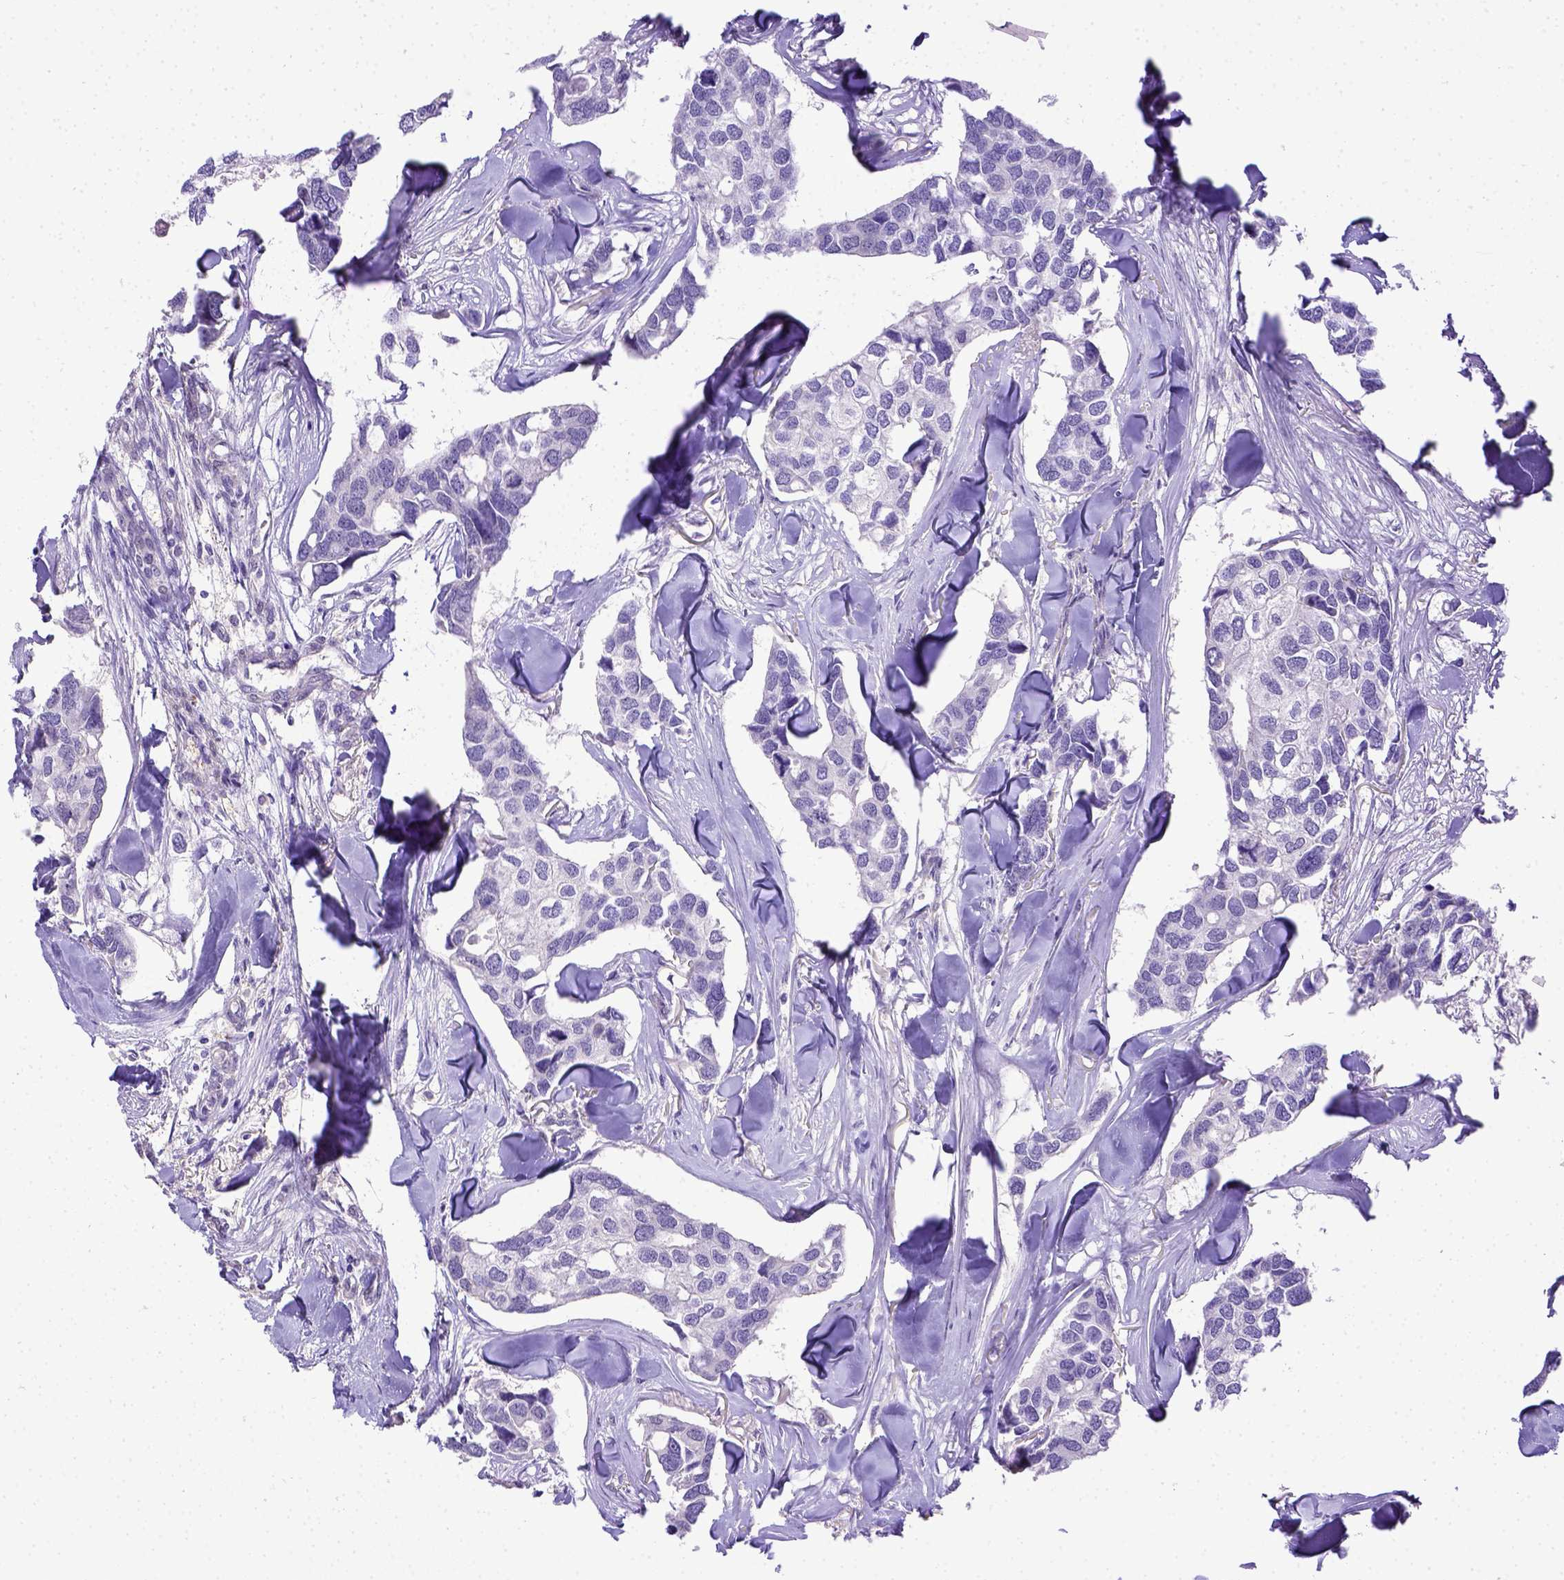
{"staining": {"intensity": "negative", "quantity": "none", "location": "none"}, "tissue": "breast cancer", "cell_type": "Tumor cells", "image_type": "cancer", "snomed": [{"axis": "morphology", "description": "Duct carcinoma"}, {"axis": "topography", "description": "Breast"}], "caption": "Immunohistochemistry image of breast cancer (intraductal carcinoma) stained for a protein (brown), which reveals no staining in tumor cells.", "gene": "BTN1A1", "patient": {"sex": "female", "age": 83}}